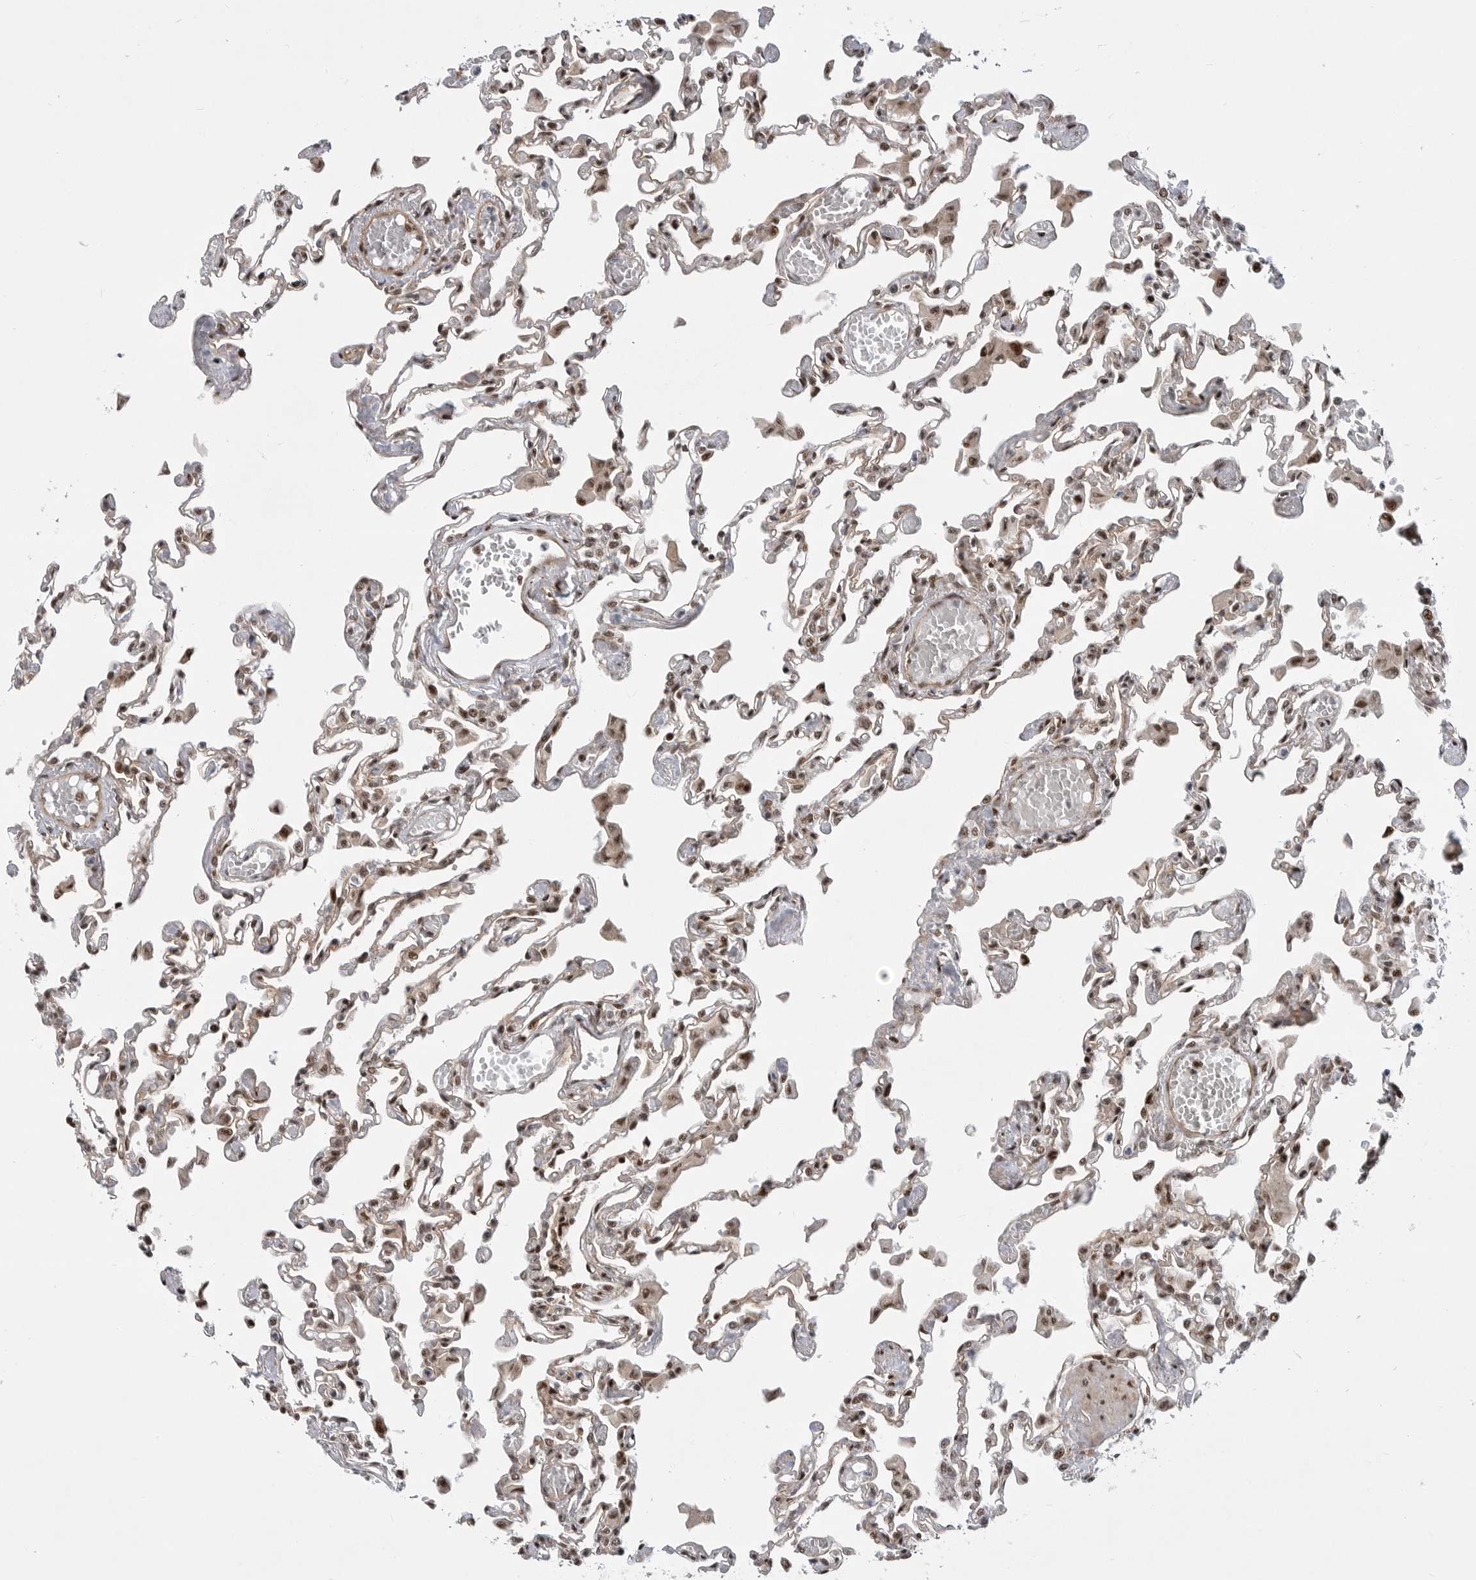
{"staining": {"intensity": "moderate", "quantity": ">75%", "location": "nuclear"}, "tissue": "lung", "cell_type": "Alveolar cells", "image_type": "normal", "snomed": [{"axis": "morphology", "description": "Normal tissue, NOS"}, {"axis": "topography", "description": "Bronchus"}, {"axis": "topography", "description": "Lung"}], "caption": "A photomicrograph of human lung stained for a protein shows moderate nuclear brown staining in alveolar cells.", "gene": "GPATCH2", "patient": {"sex": "female", "age": 49}}